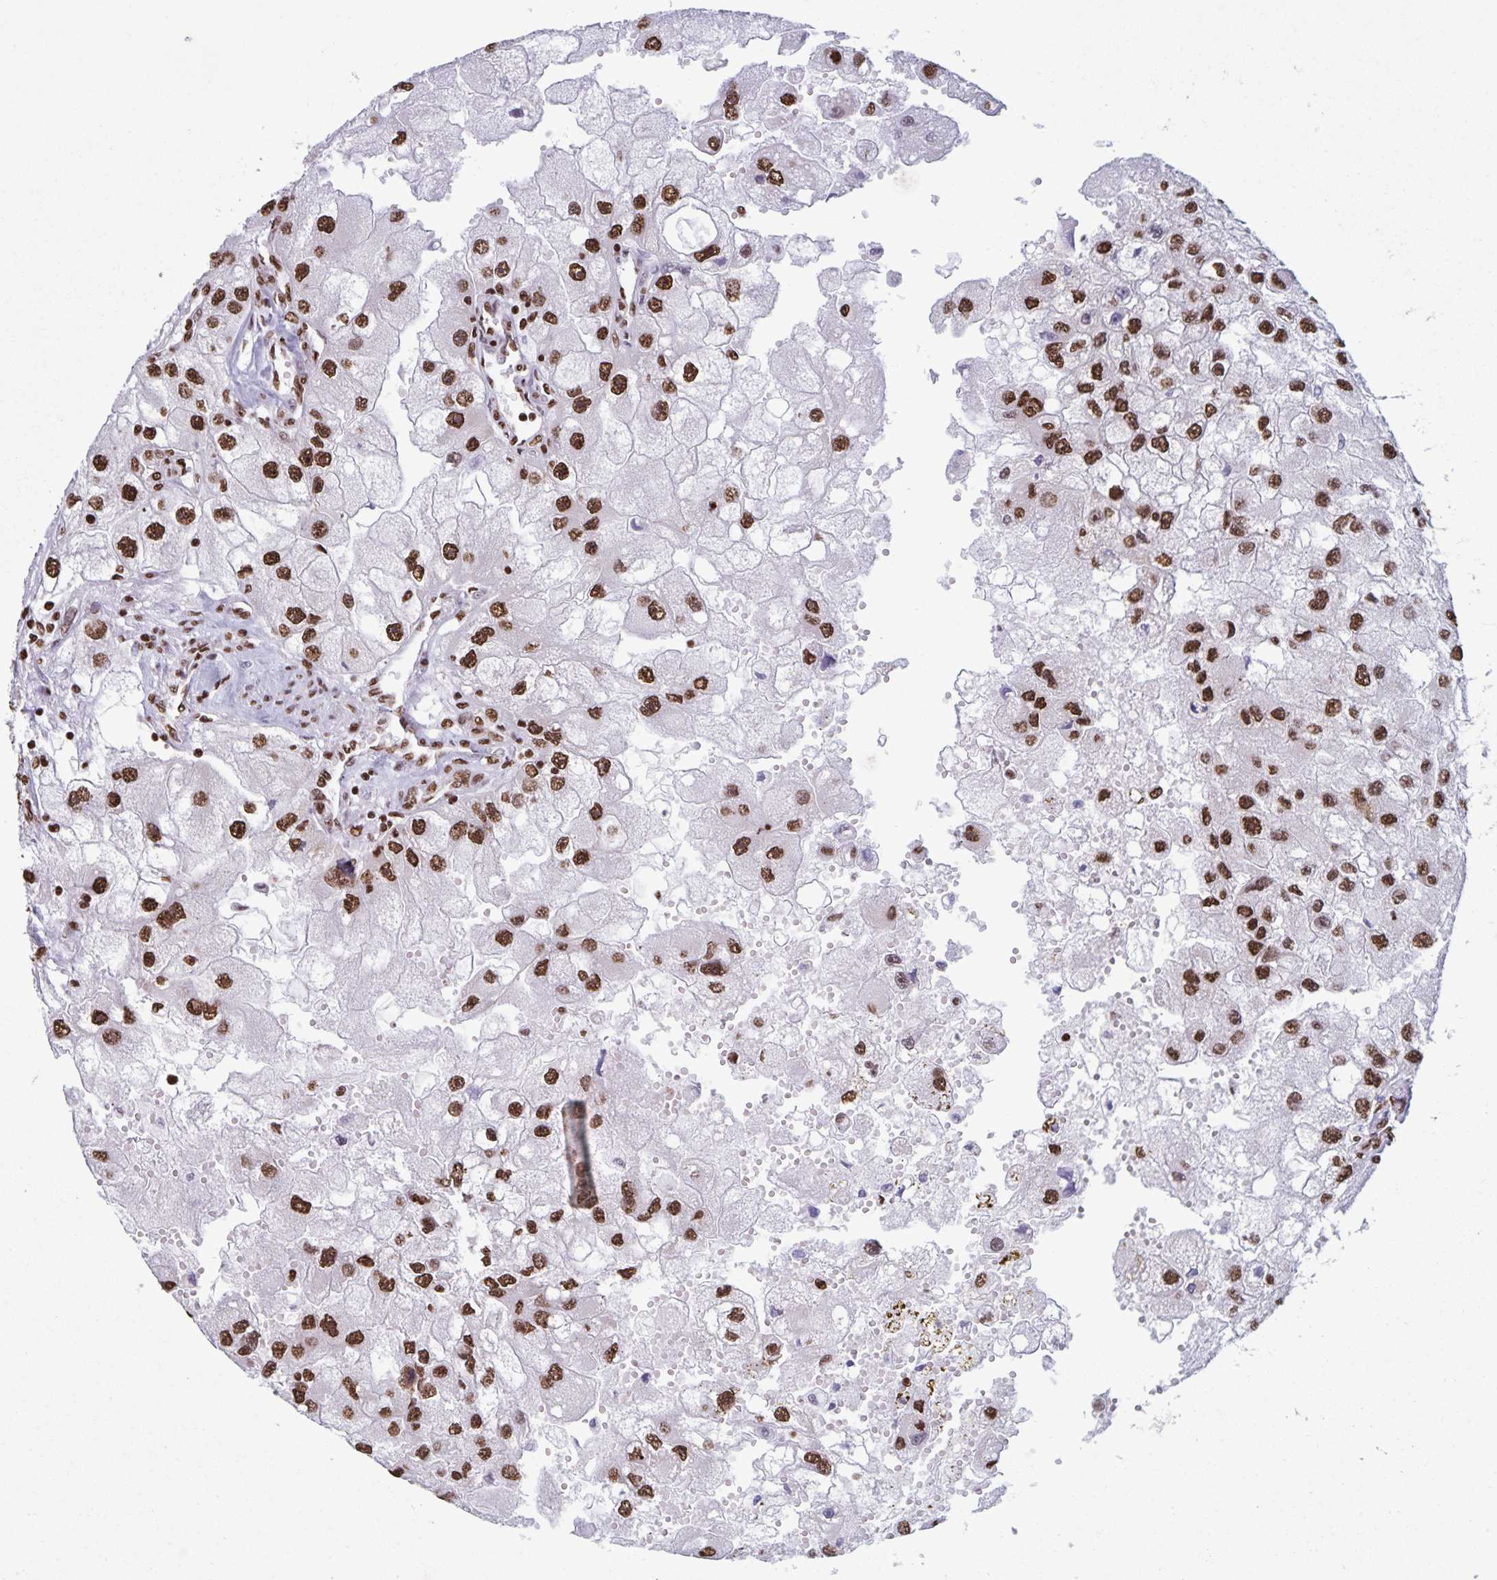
{"staining": {"intensity": "strong", "quantity": ">75%", "location": "nuclear"}, "tissue": "renal cancer", "cell_type": "Tumor cells", "image_type": "cancer", "snomed": [{"axis": "morphology", "description": "Adenocarcinoma, NOS"}, {"axis": "topography", "description": "Kidney"}], "caption": "Strong nuclear positivity is appreciated in approximately >75% of tumor cells in renal cancer (adenocarcinoma). The staining is performed using DAB (3,3'-diaminobenzidine) brown chromogen to label protein expression. The nuclei are counter-stained blue using hematoxylin.", "gene": "DUT", "patient": {"sex": "male", "age": 63}}